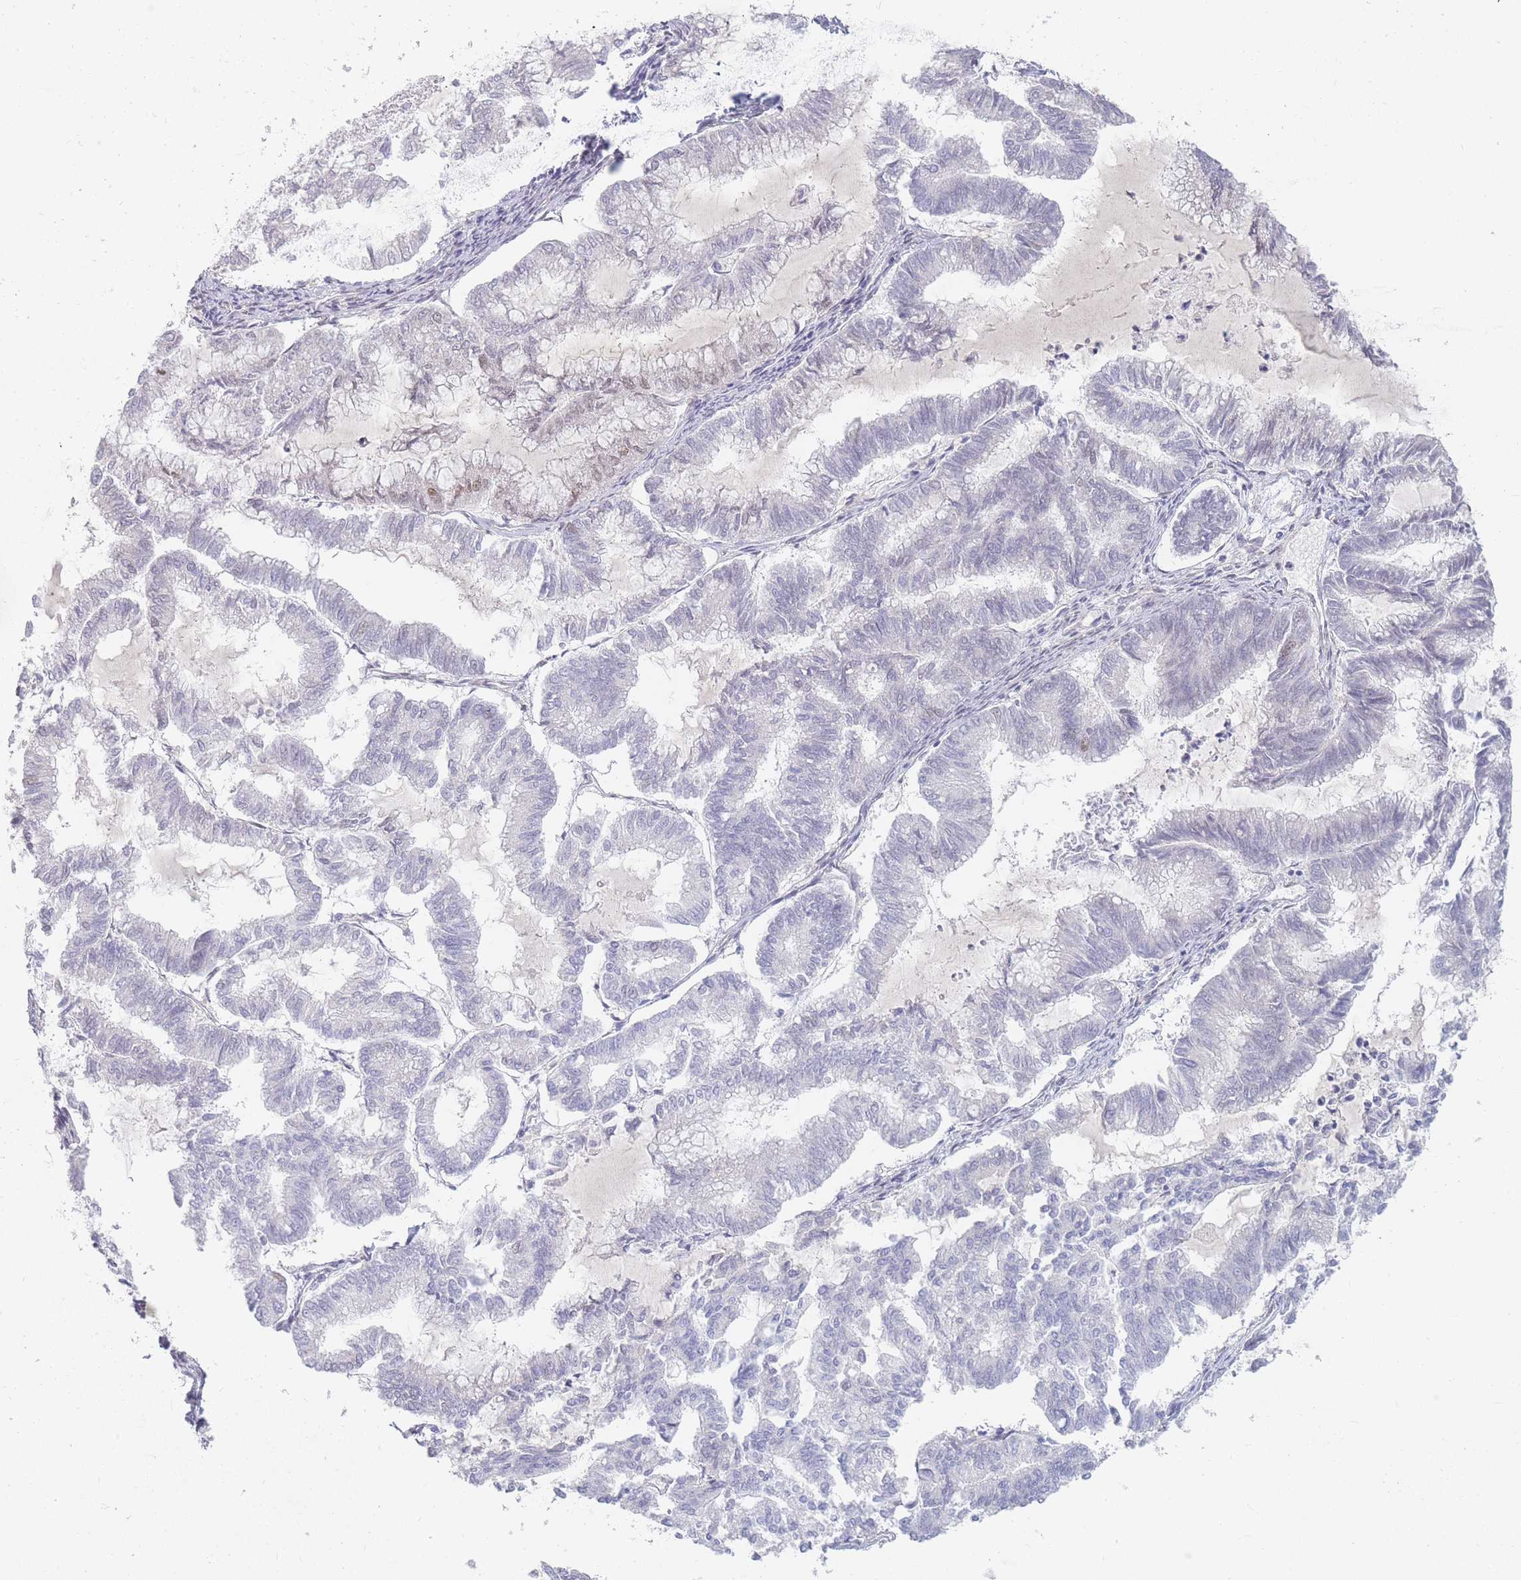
{"staining": {"intensity": "negative", "quantity": "none", "location": "none"}, "tissue": "endometrial cancer", "cell_type": "Tumor cells", "image_type": "cancer", "snomed": [{"axis": "morphology", "description": "Adenocarcinoma, NOS"}, {"axis": "topography", "description": "Endometrium"}], "caption": "Photomicrograph shows no significant protein staining in tumor cells of endometrial cancer. The staining was performed using DAB (3,3'-diaminobenzidine) to visualize the protein expression in brown, while the nuclei were stained in blue with hematoxylin (Magnification: 20x).", "gene": "PRG4", "patient": {"sex": "female", "age": 79}}